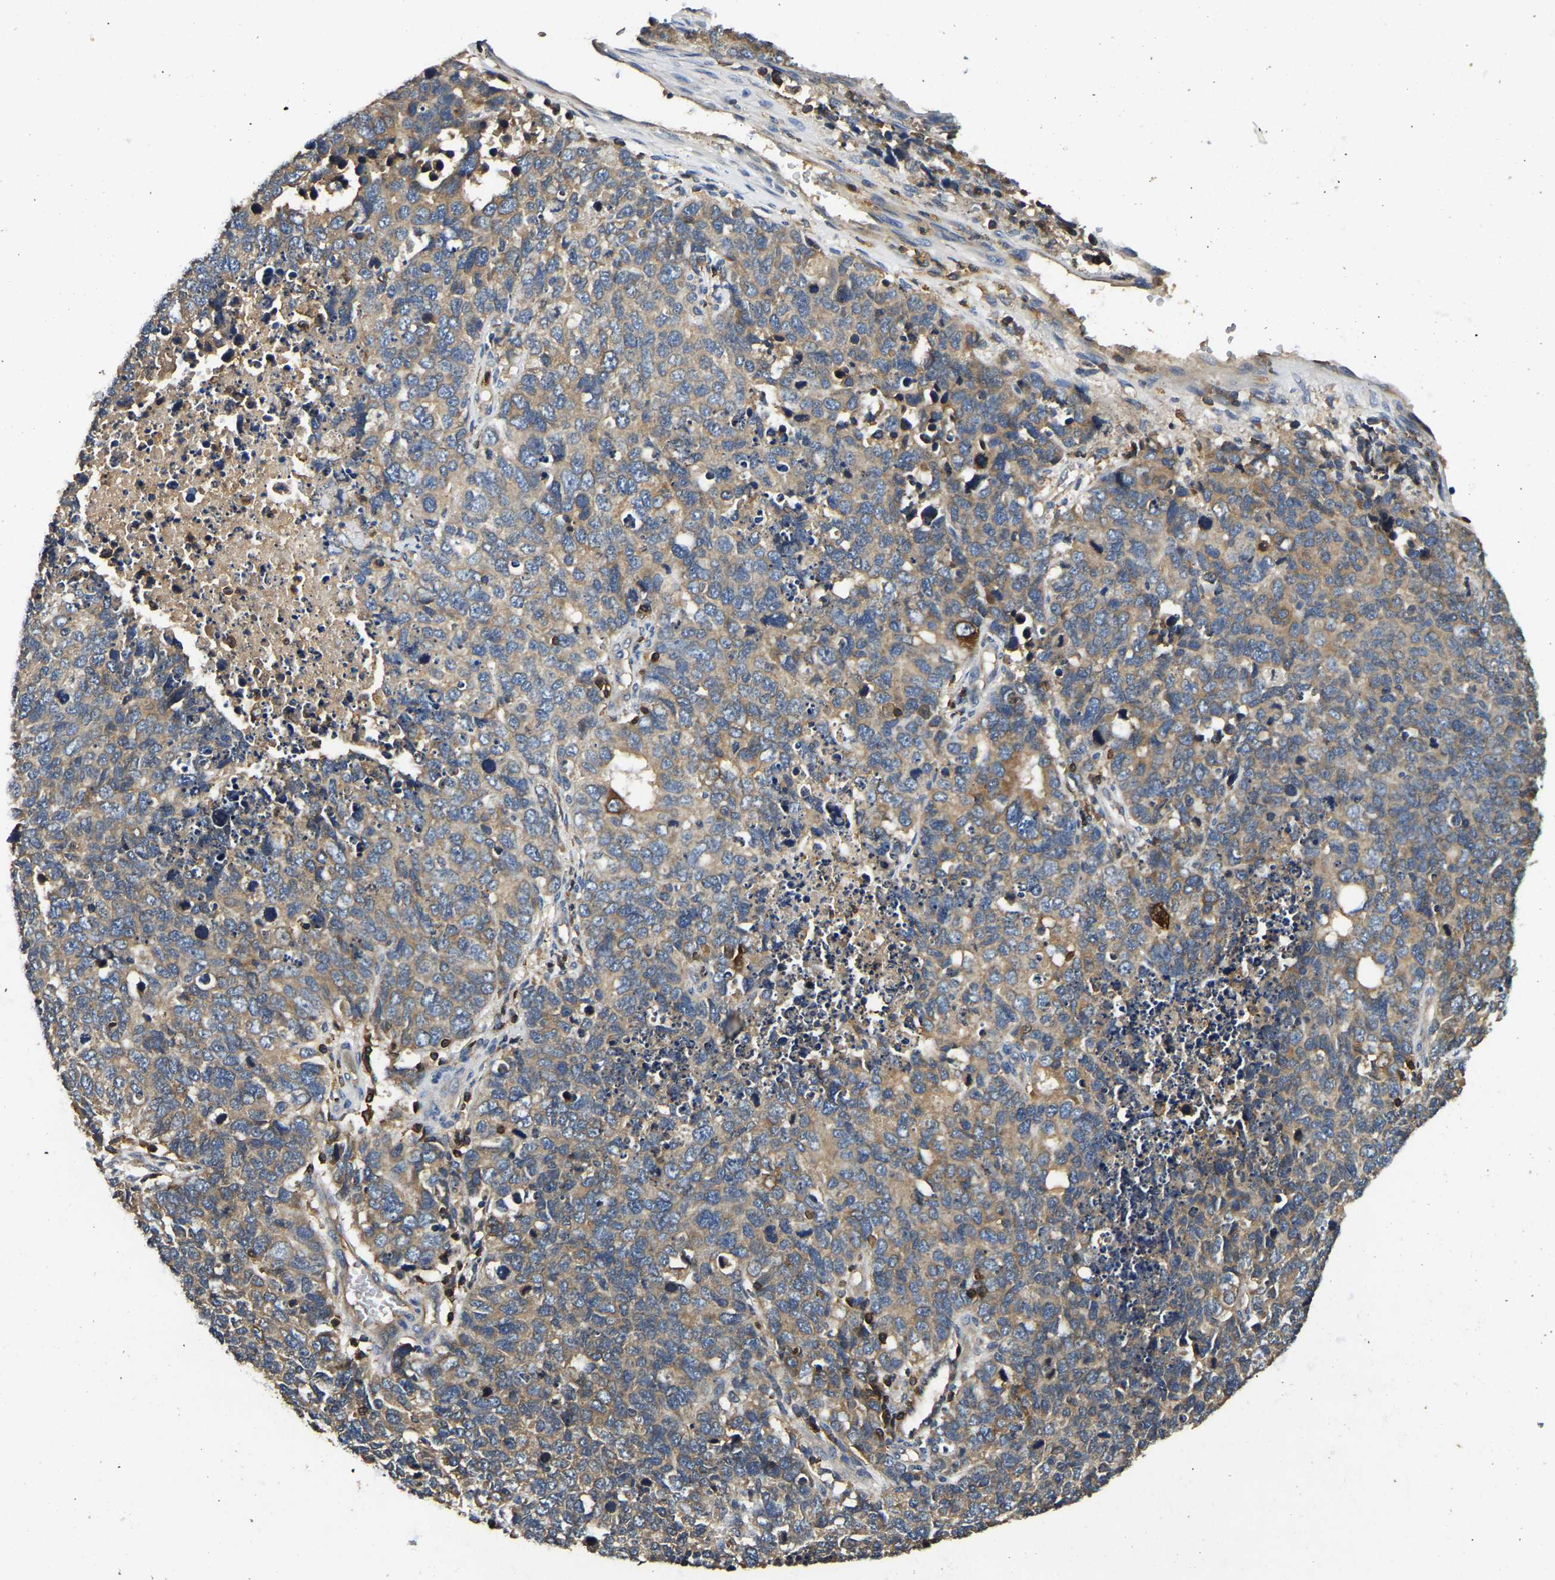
{"staining": {"intensity": "weak", "quantity": ">75%", "location": "cytoplasmic/membranous"}, "tissue": "cervical cancer", "cell_type": "Tumor cells", "image_type": "cancer", "snomed": [{"axis": "morphology", "description": "Squamous cell carcinoma, NOS"}, {"axis": "topography", "description": "Cervix"}], "caption": "A low amount of weak cytoplasmic/membranous staining is appreciated in approximately >75% of tumor cells in cervical cancer tissue. (Brightfield microscopy of DAB IHC at high magnification).", "gene": "SMPD2", "patient": {"sex": "female", "age": 63}}